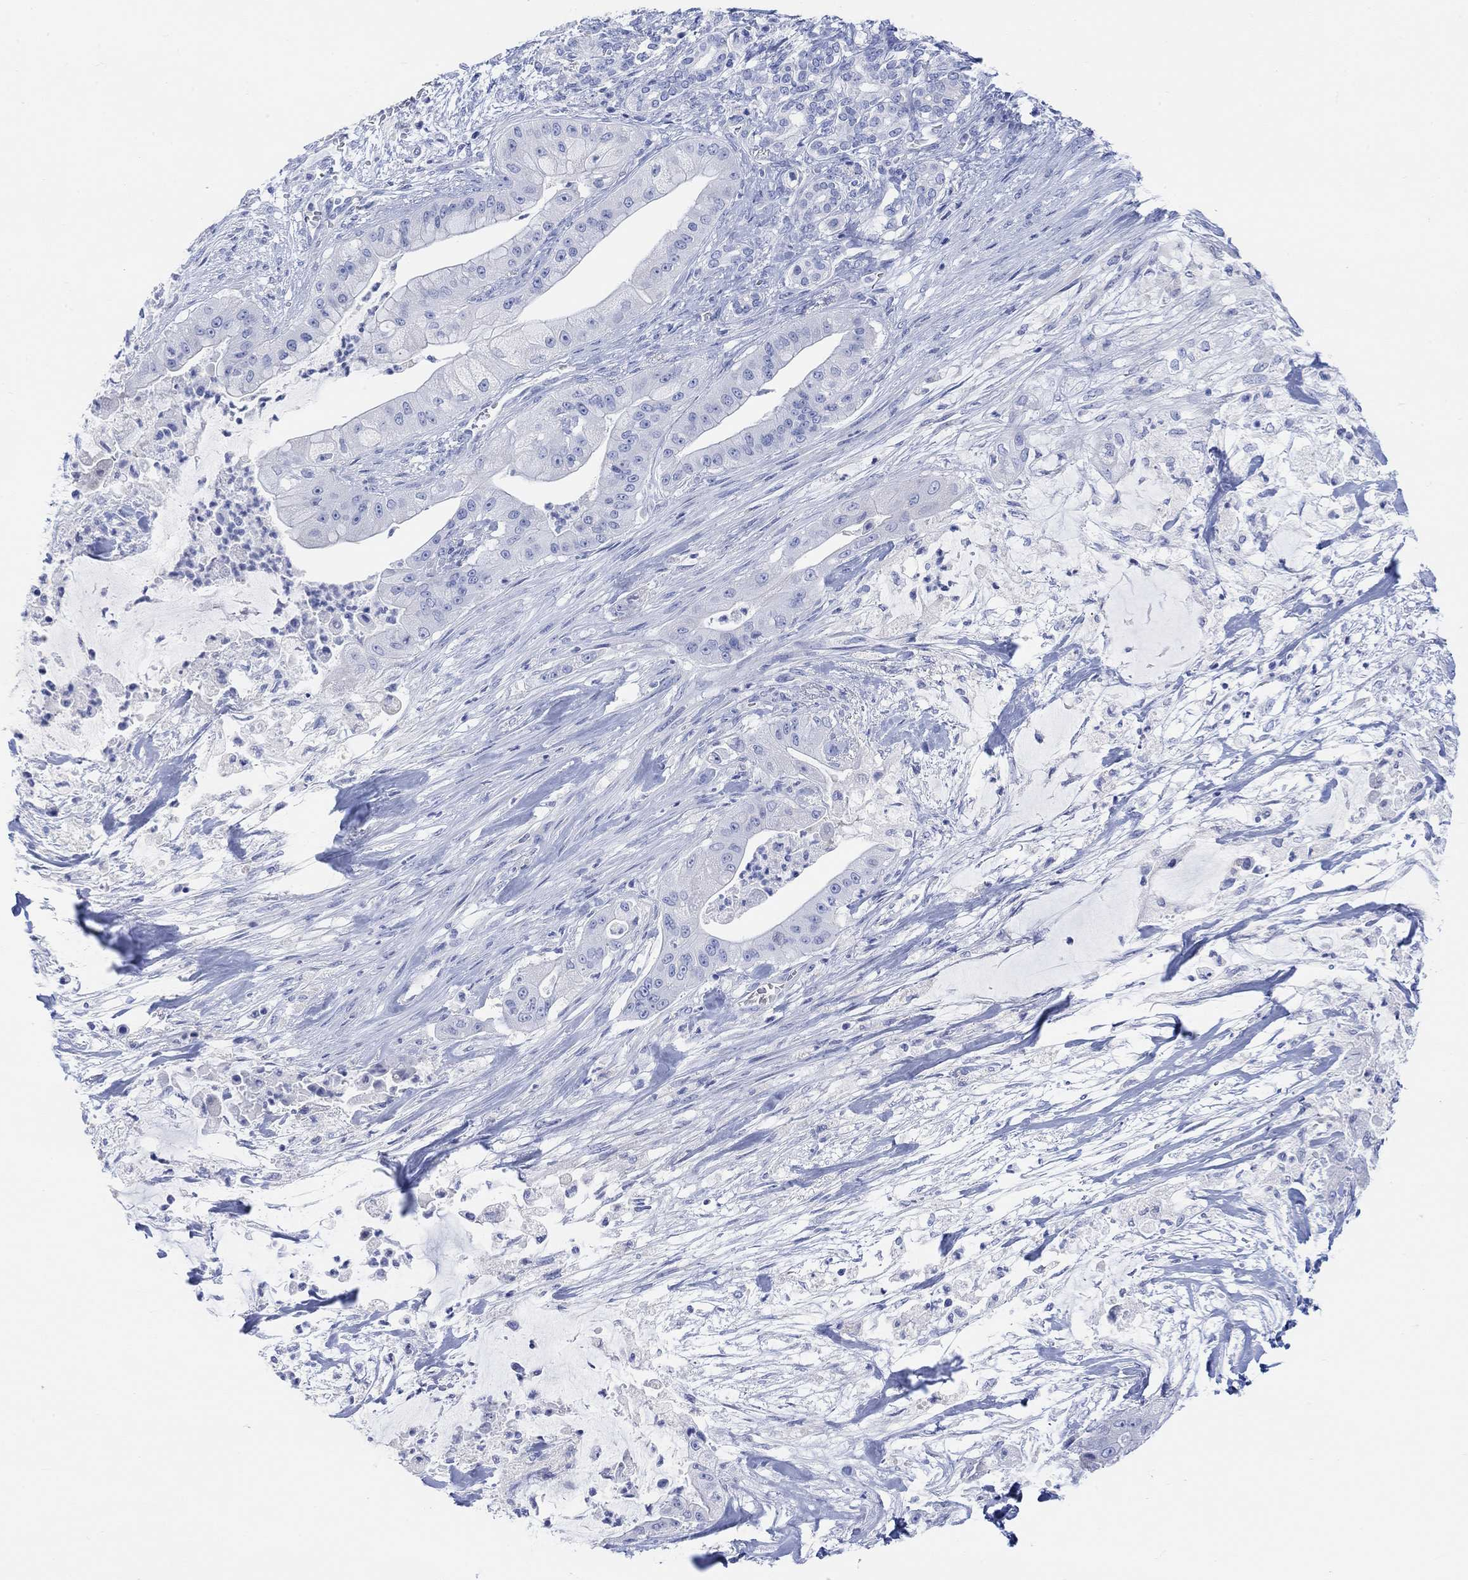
{"staining": {"intensity": "negative", "quantity": "none", "location": "none"}, "tissue": "pancreatic cancer", "cell_type": "Tumor cells", "image_type": "cancer", "snomed": [{"axis": "morphology", "description": "Normal tissue, NOS"}, {"axis": "morphology", "description": "Inflammation, NOS"}, {"axis": "morphology", "description": "Adenocarcinoma, NOS"}, {"axis": "topography", "description": "Pancreas"}], "caption": "High power microscopy image of an immunohistochemistry histopathology image of pancreatic cancer, revealing no significant staining in tumor cells.", "gene": "GNG13", "patient": {"sex": "male", "age": 57}}